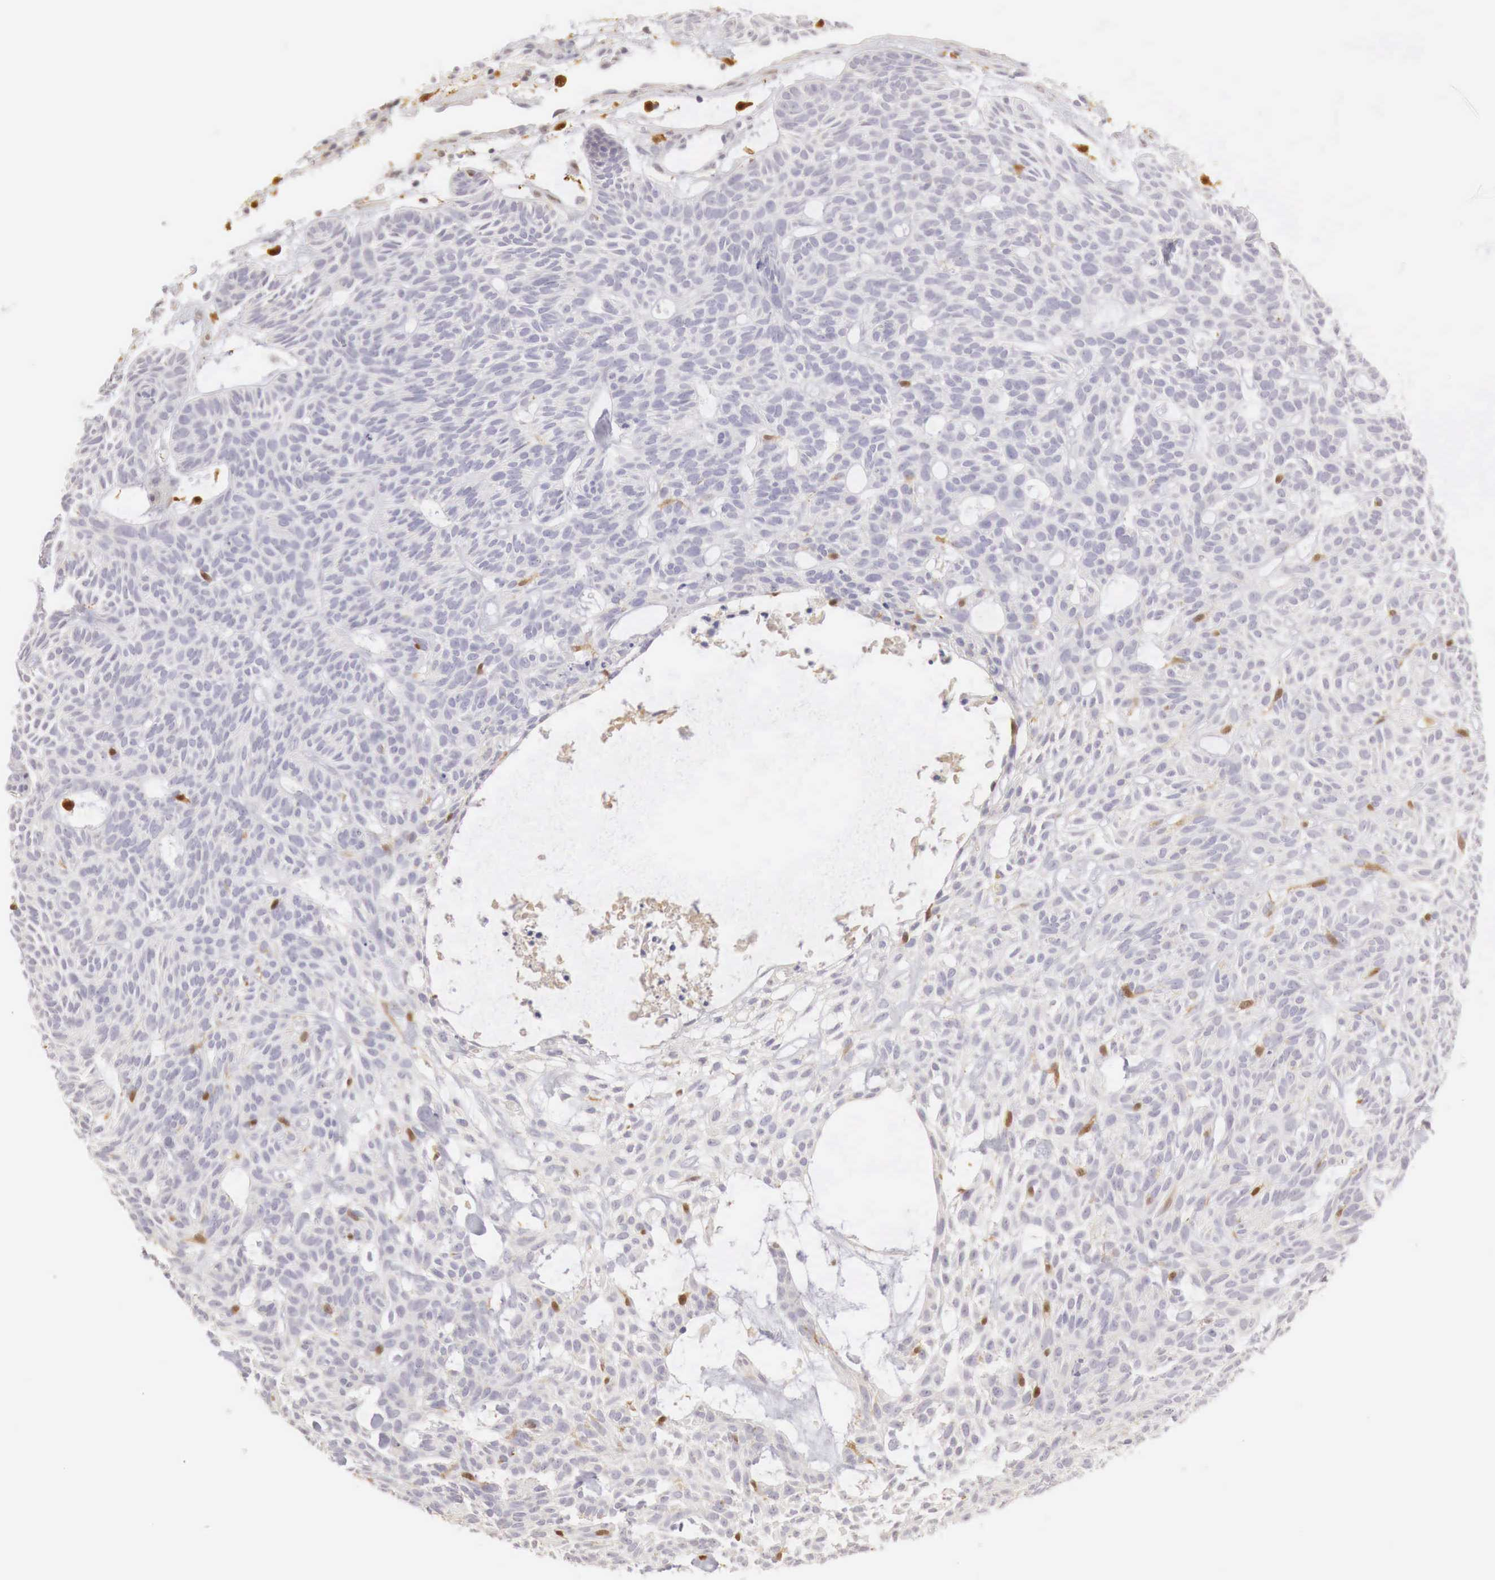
{"staining": {"intensity": "negative", "quantity": "none", "location": "none"}, "tissue": "skin cancer", "cell_type": "Tumor cells", "image_type": "cancer", "snomed": [{"axis": "morphology", "description": "Basal cell carcinoma"}, {"axis": "topography", "description": "Skin"}], "caption": "The micrograph reveals no significant expression in tumor cells of skin cancer.", "gene": "RENBP", "patient": {"sex": "male", "age": 75}}